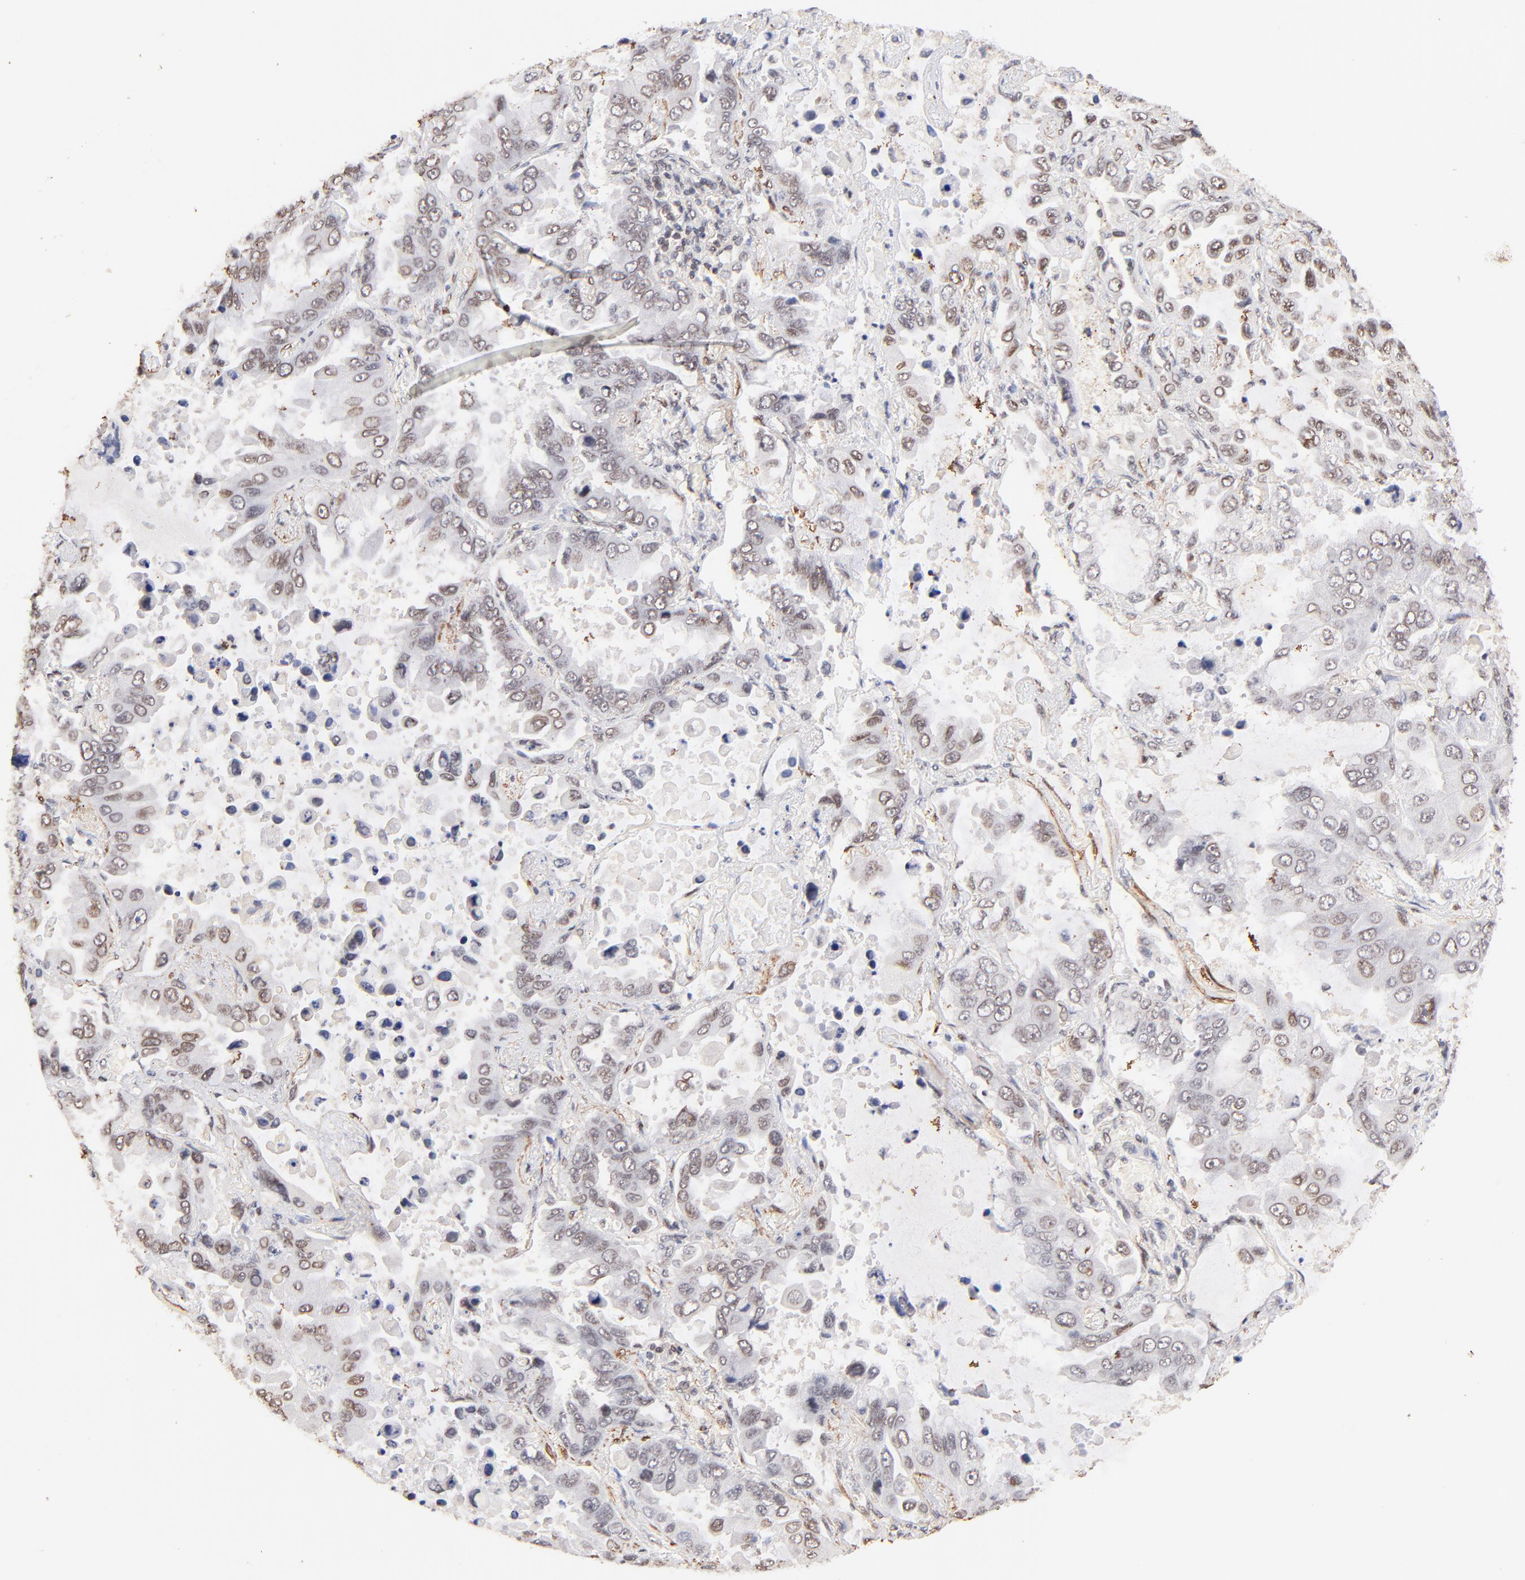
{"staining": {"intensity": "weak", "quantity": "25%-75%", "location": "cytoplasmic/membranous,nuclear"}, "tissue": "lung cancer", "cell_type": "Tumor cells", "image_type": "cancer", "snomed": [{"axis": "morphology", "description": "Adenocarcinoma, NOS"}, {"axis": "topography", "description": "Lung"}], "caption": "Adenocarcinoma (lung) tissue demonstrates weak cytoplasmic/membranous and nuclear expression in about 25%-75% of tumor cells, visualized by immunohistochemistry.", "gene": "ZFP92", "patient": {"sex": "male", "age": 64}}